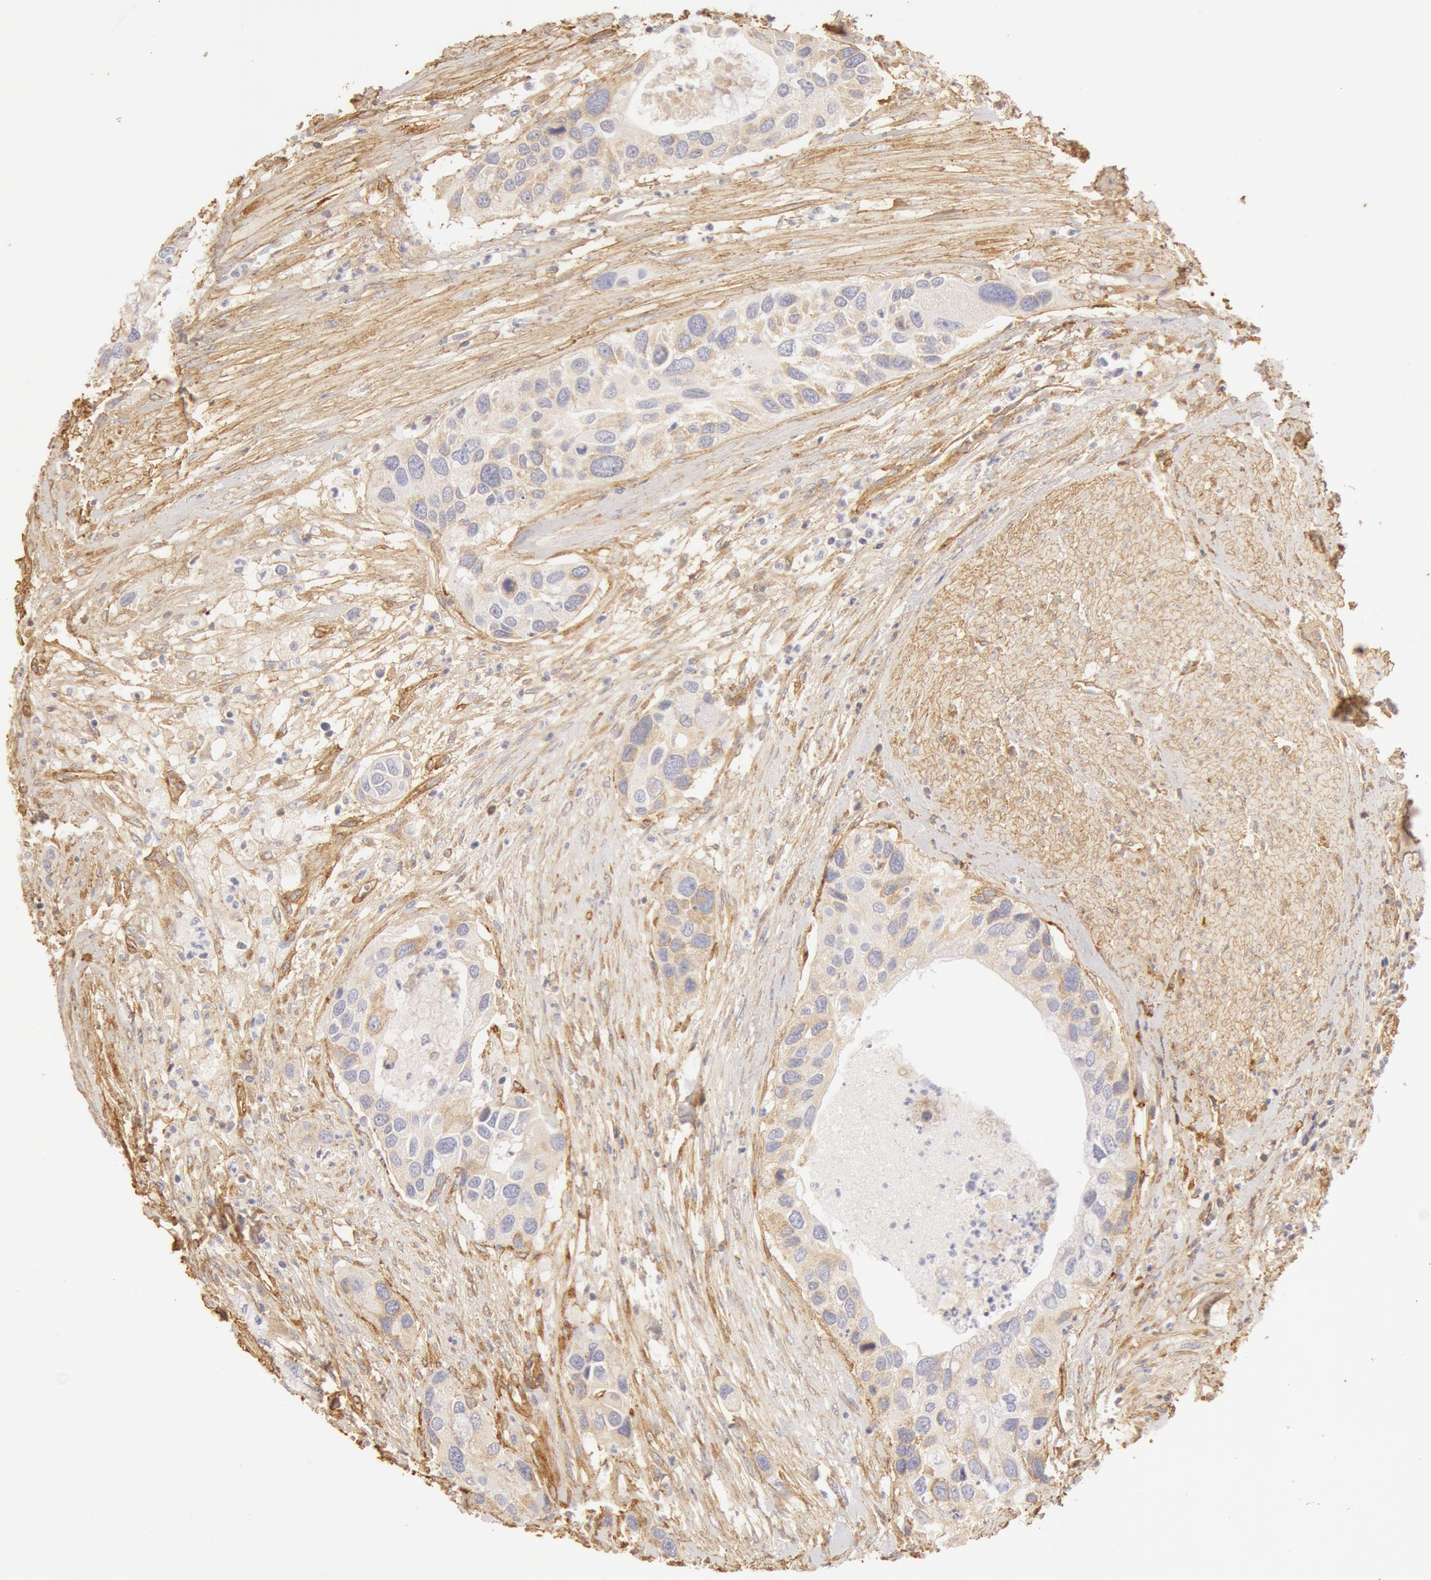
{"staining": {"intensity": "weak", "quantity": "25%-75%", "location": "cytoplasmic/membranous"}, "tissue": "urothelial cancer", "cell_type": "Tumor cells", "image_type": "cancer", "snomed": [{"axis": "morphology", "description": "Urothelial carcinoma, High grade"}, {"axis": "topography", "description": "Urinary bladder"}], "caption": "Urothelial cancer stained with a brown dye shows weak cytoplasmic/membranous positive positivity in approximately 25%-75% of tumor cells.", "gene": "COL4A1", "patient": {"sex": "male", "age": 66}}